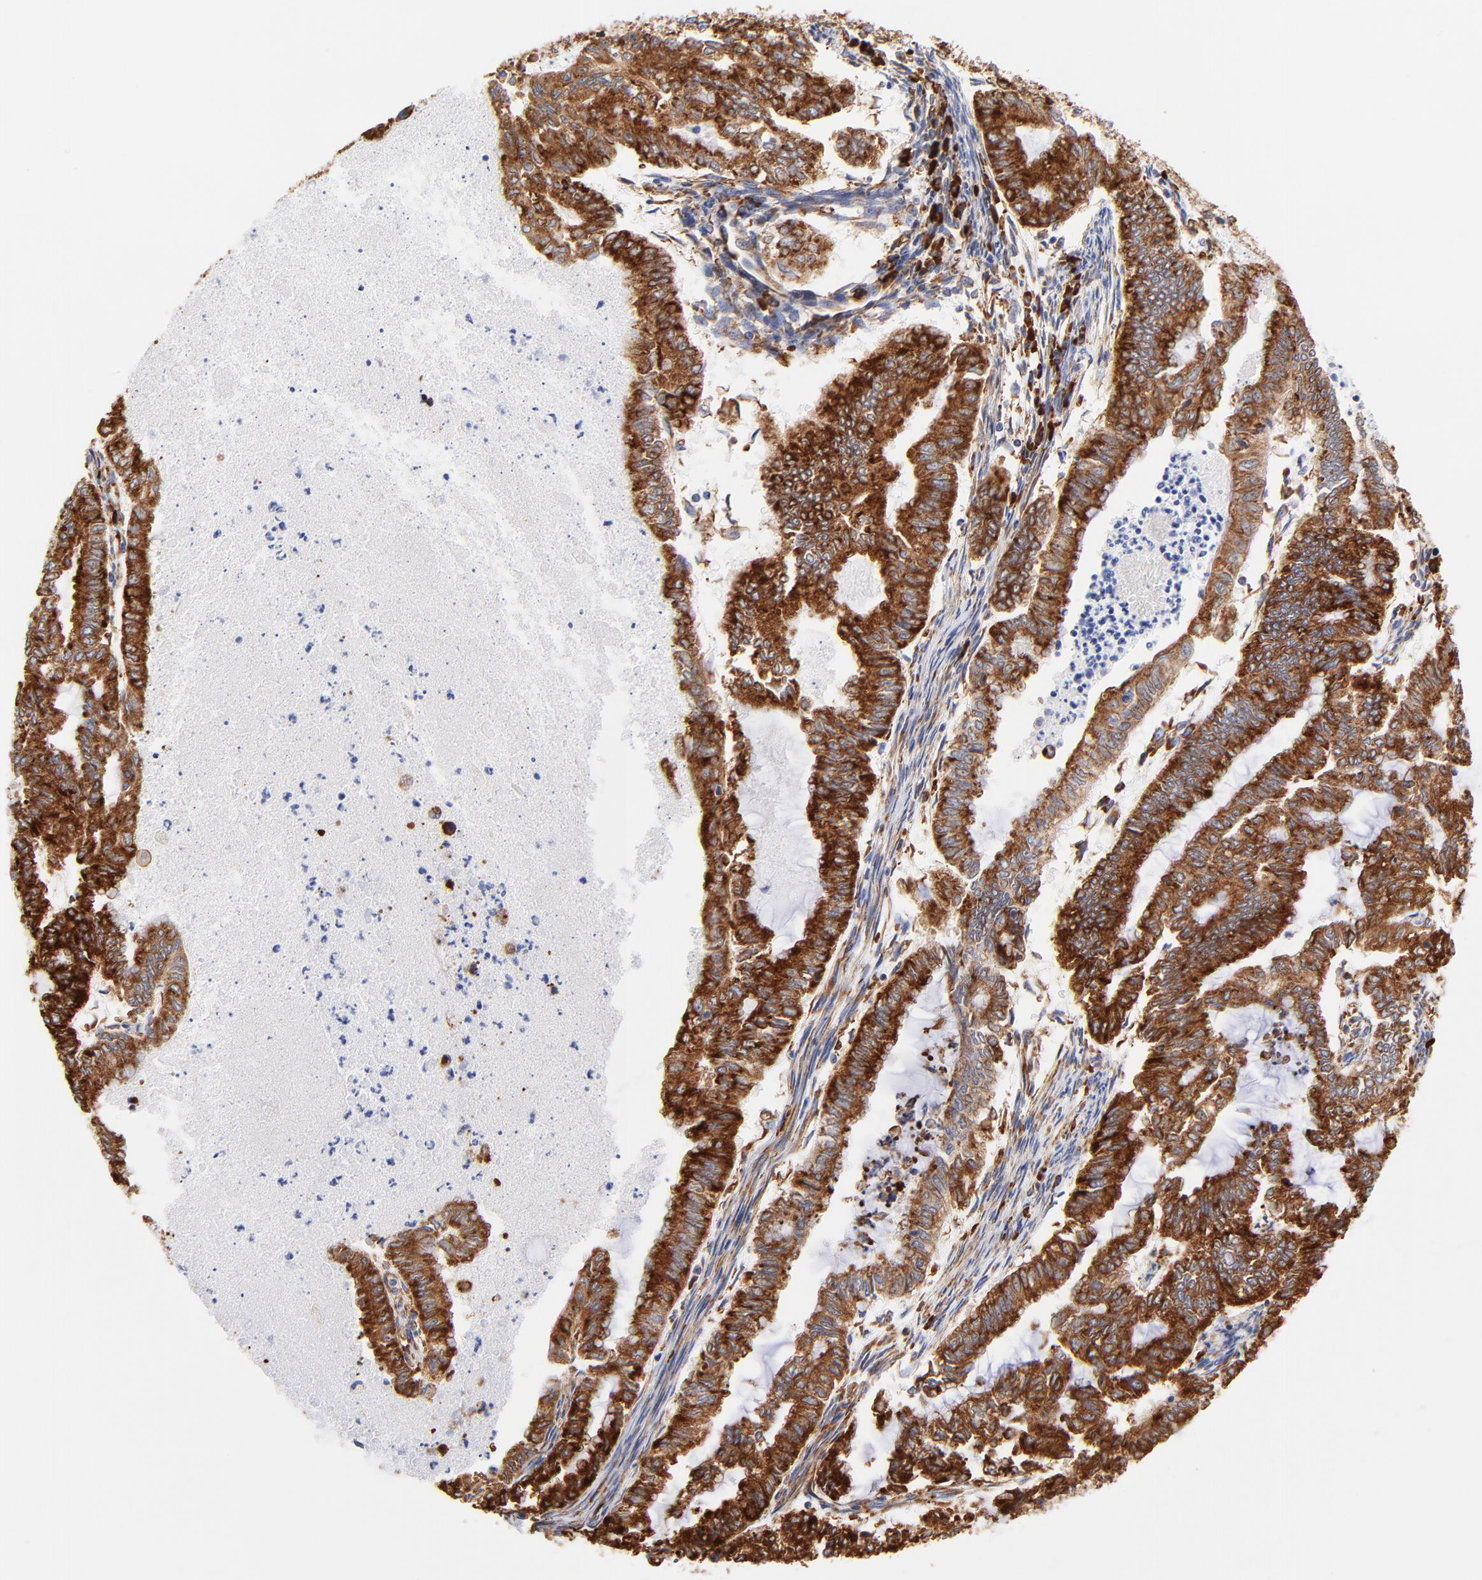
{"staining": {"intensity": "strong", "quantity": ">75%", "location": "cytoplasmic/membranous"}, "tissue": "endometrial cancer", "cell_type": "Tumor cells", "image_type": "cancer", "snomed": [{"axis": "morphology", "description": "Adenocarcinoma, NOS"}, {"axis": "topography", "description": "Endometrium"}], "caption": "This is a histology image of immunohistochemistry (IHC) staining of endometrial adenocarcinoma, which shows strong expression in the cytoplasmic/membranous of tumor cells.", "gene": "RPL27", "patient": {"sex": "female", "age": 79}}